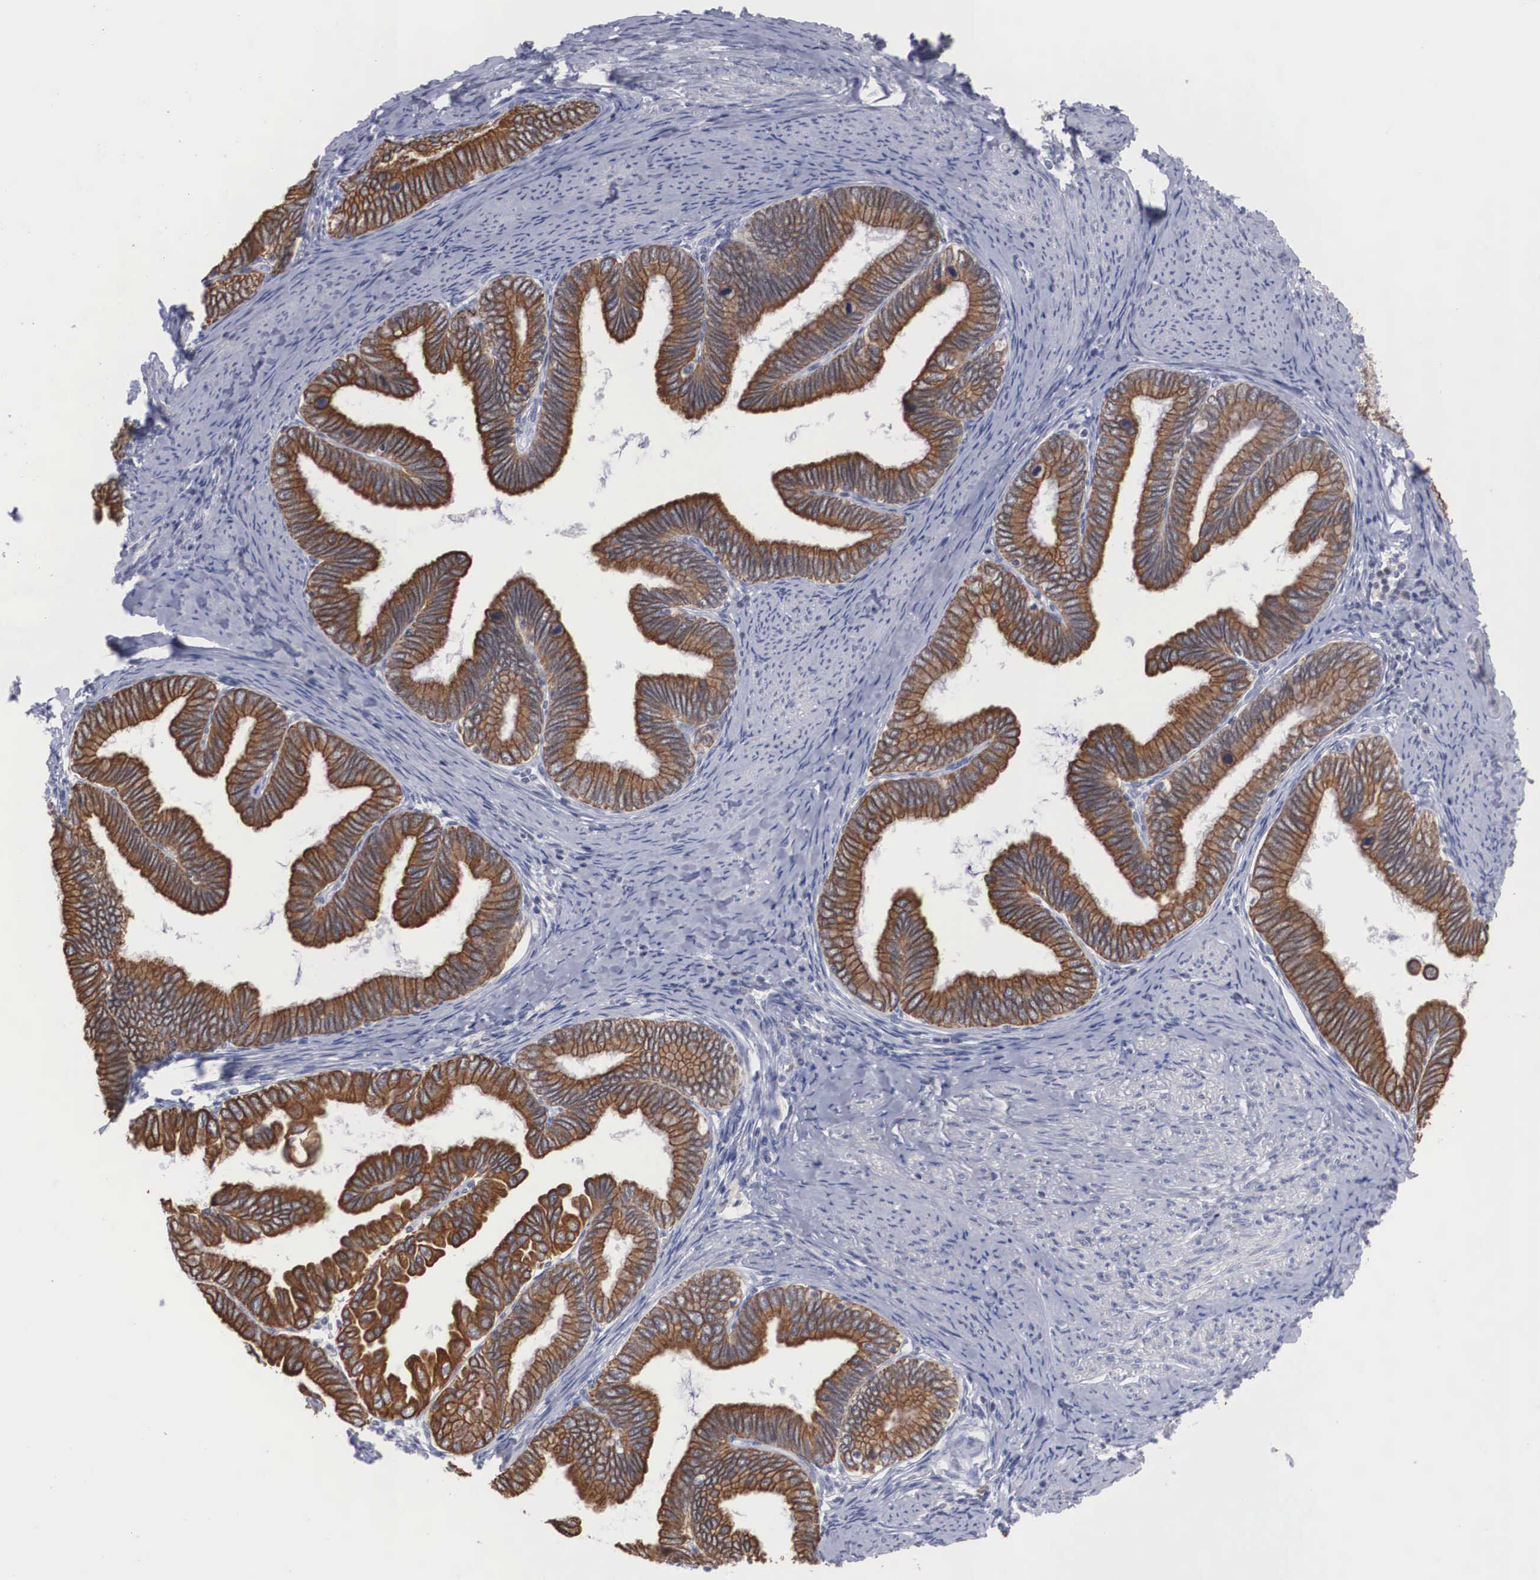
{"staining": {"intensity": "strong", "quantity": ">75%", "location": "cytoplasmic/membranous"}, "tissue": "cervical cancer", "cell_type": "Tumor cells", "image_type": "cancer", "snomed": [{"axis": "morphology", "description": "Adenocarcinoma, NOS"}, {"axis": "topography", "description": "Cervix"}], "caption": "Protein expression analysis of cervical cancer (adenocarcinoma) displays strong cytoplasmic/membranous positivity in about >75% of tumor cells. (brown staining indicates protein expression, while blue staining denotes nuclei).", "gene": "WDR89", "patient": {"sex": "female", "age": 49}}